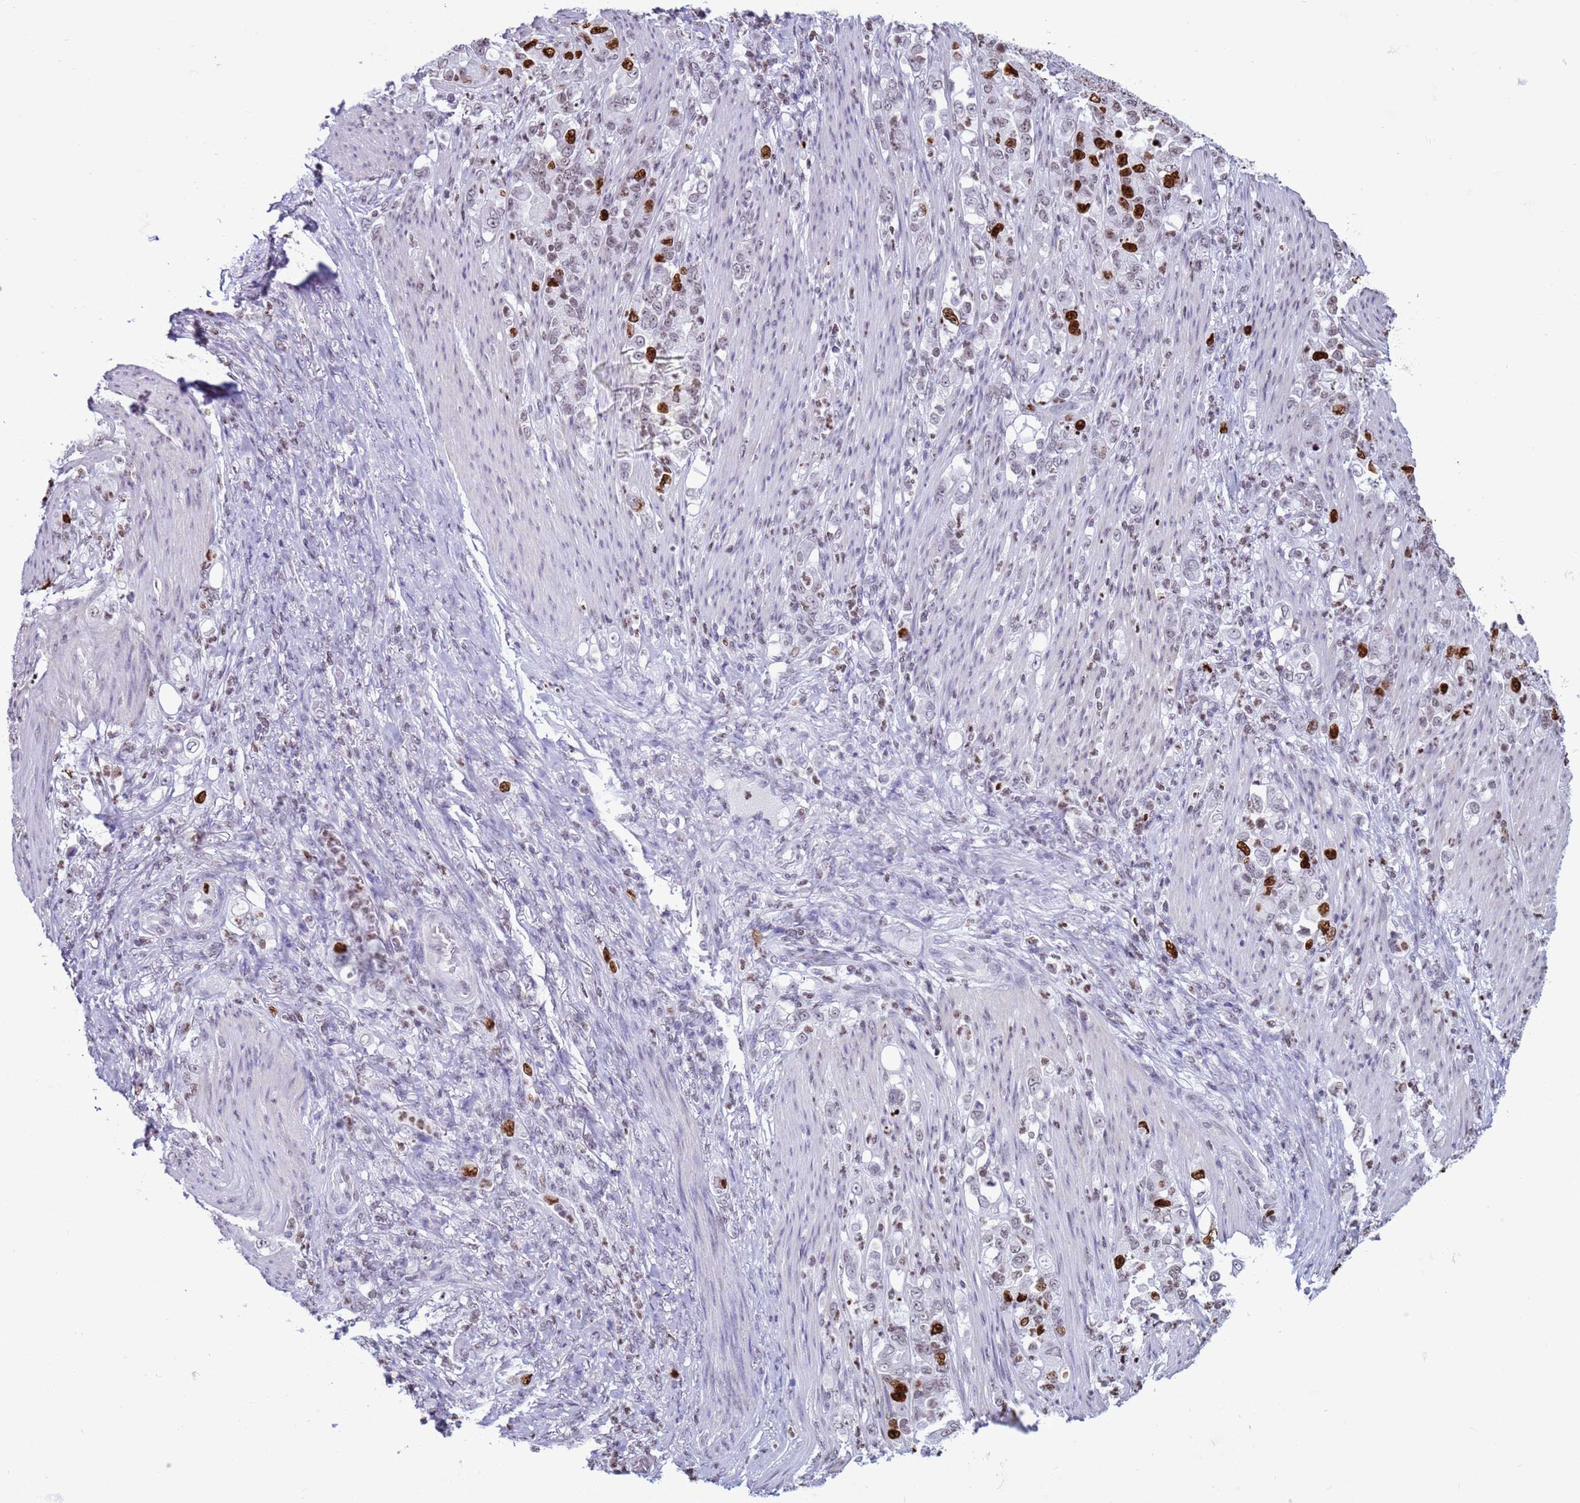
{"staining": {"intensity": "strong", "quantity": "<25%", "location": "nuclear"}, "tissue": "stomach cancer", "cell_type": "Tumor cells", "image_type": "cancer", "snomed": [{"axis": "morphology", "description": "Normal tissue, NOS"}, {"axis": "morphology", "description": "Adenocarcinoma, NOS"}, {"axis": "topography", "description": "Stomach"}], "caption": "A medium amount of strong nuclear positivity is present in approximately <25% of tumor cells in stomach cancer (adenocarcinoma) tissue.", "gene": "H4C8", "patient": {"sex": "female", "age": 79}}